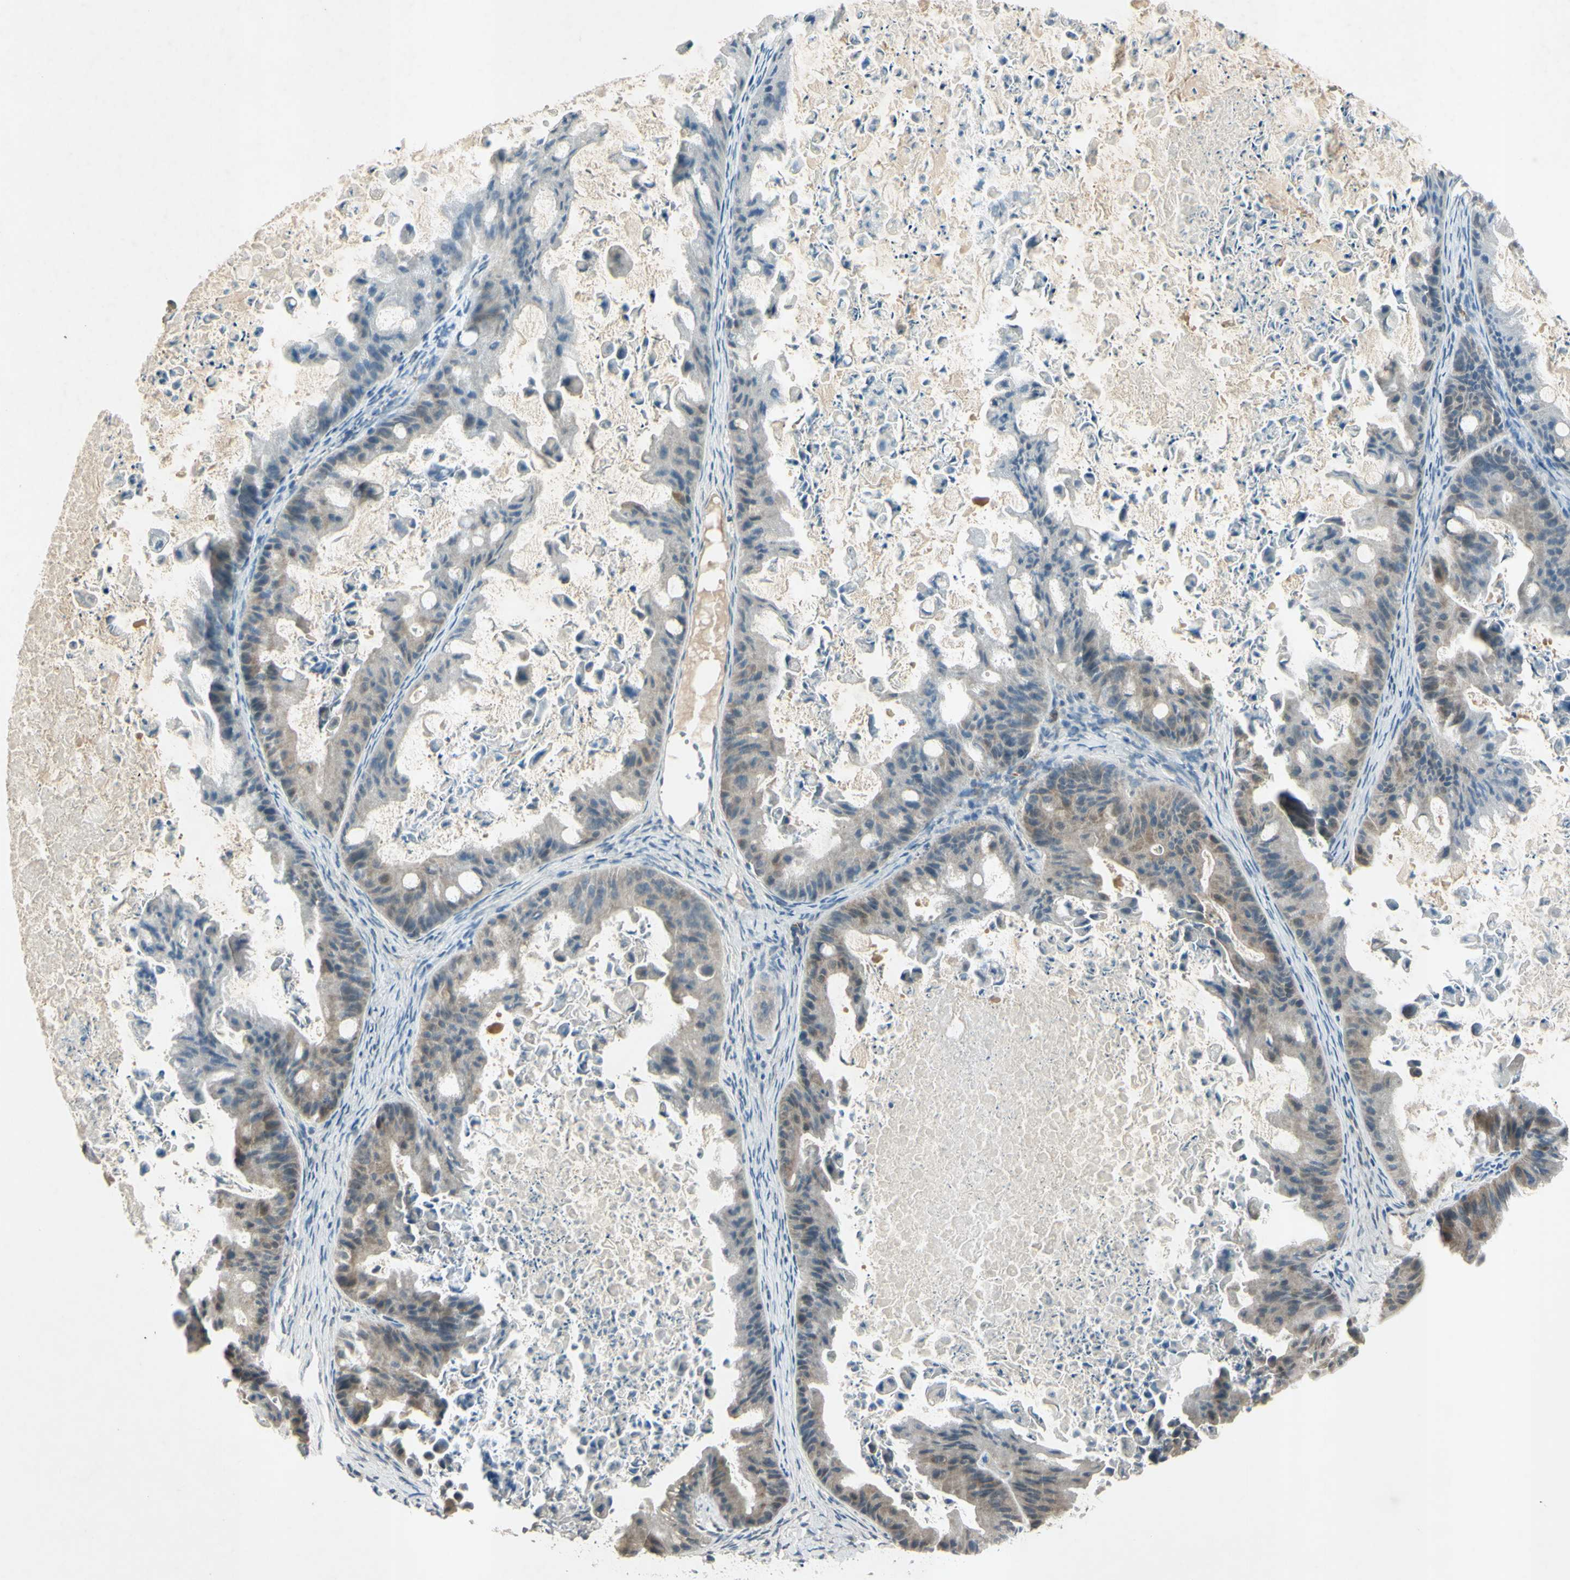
{"staining": {"intensity": "negative", "quantity": "none", "location": "none"}, "tissue": "ovarian cancer", "cell_type": "Tumor cells", "image_type": "cancer", "snomed": [{"axis": "morphology", "description": "Cystadenocarcinoma, mucinous, NOS"}, {"axis": "topography", "description": "Ovary"}], "caption": "Tumor cells show no significant protein expression in mucinous cystadenocarcinoma (ovarian).", "gene": "AATK", "patient": {"sex": "female", "age": 37}}